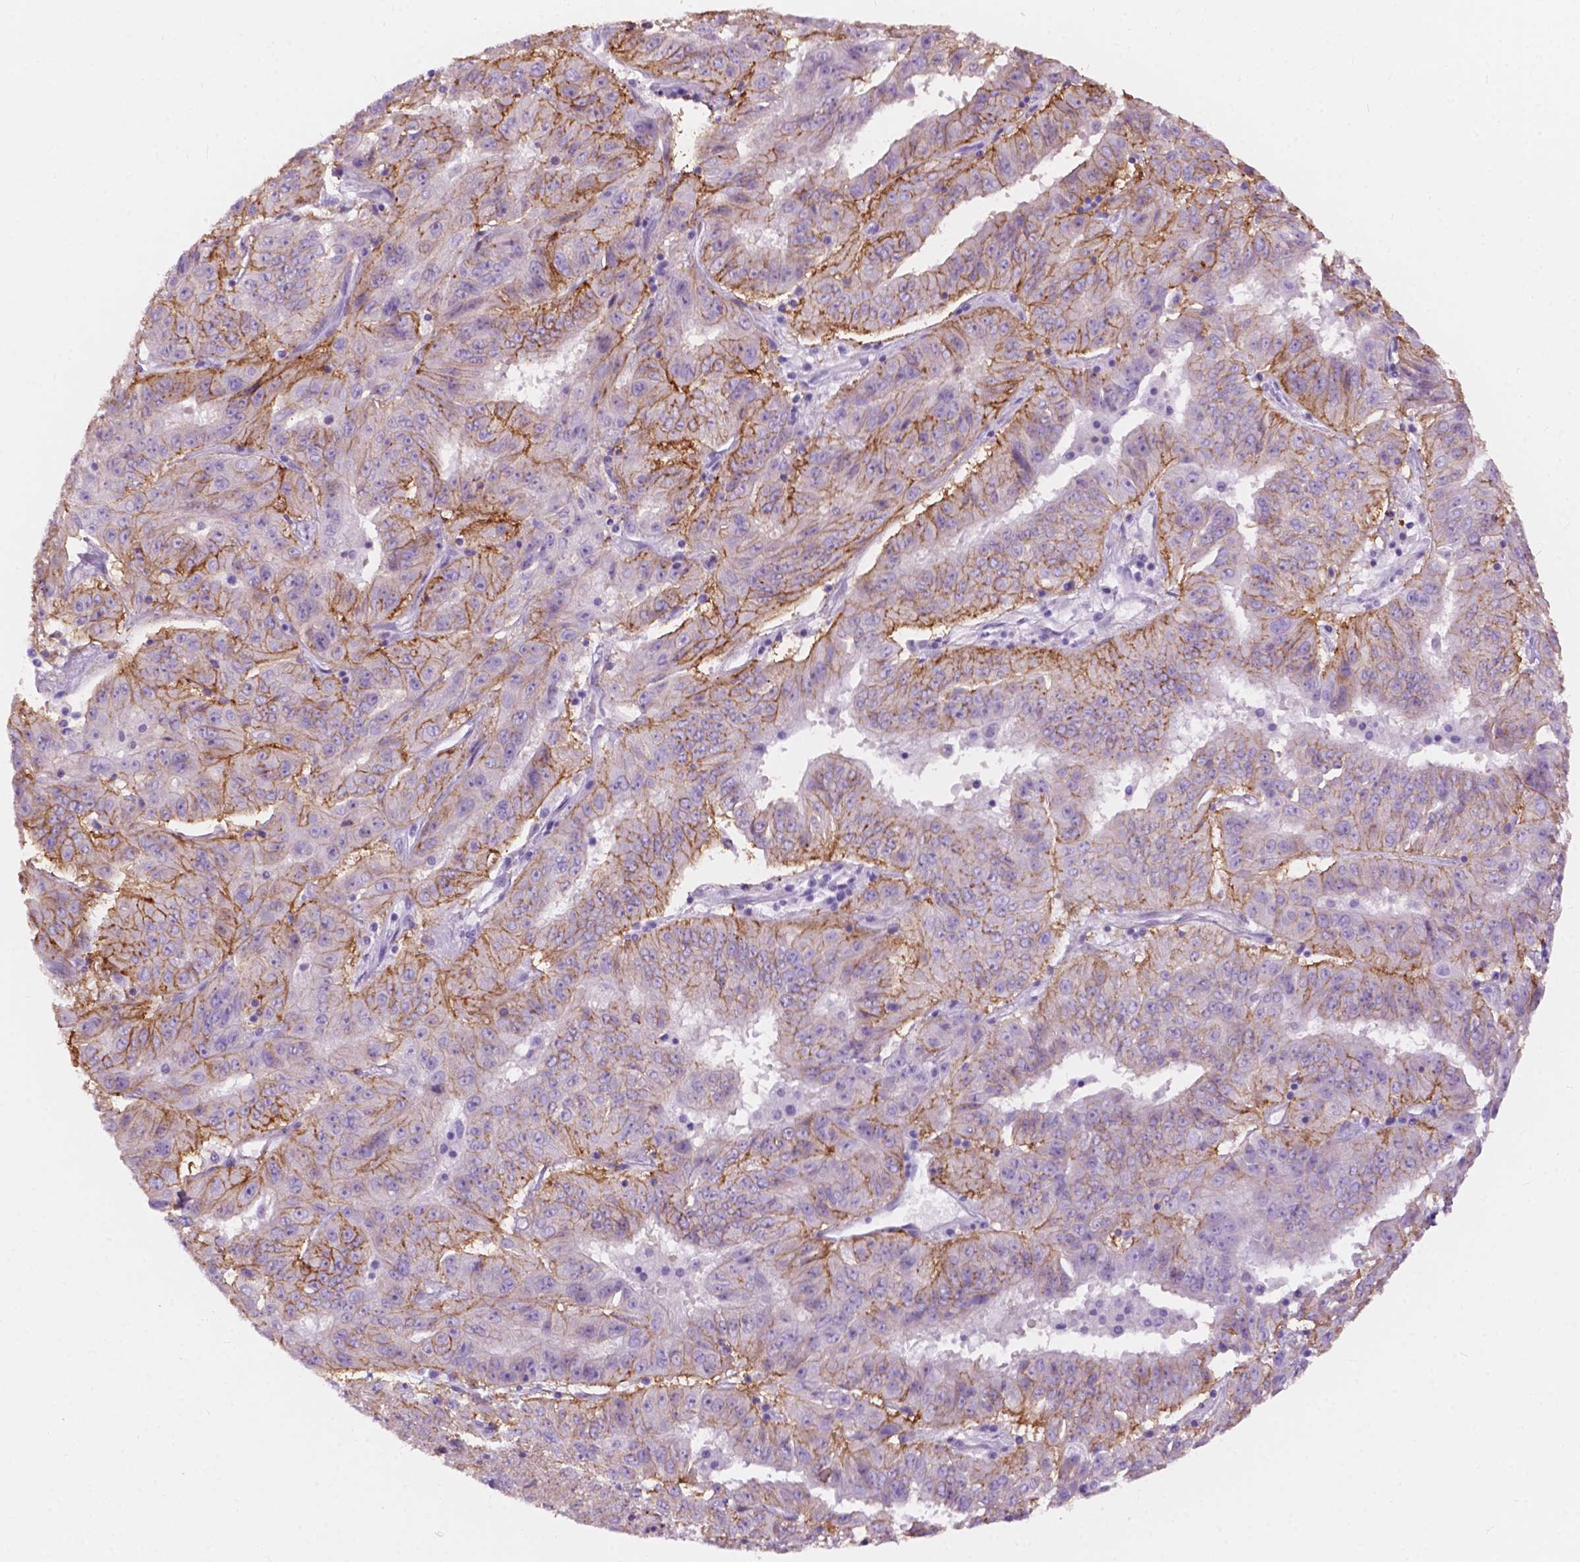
{"staining": {"intensity": "moderate", "quantity": "<25%", "location": "cytoplasmic/membranous"}, "tissue": "pancreatic cancer", "cell_type": "Tumor cells", "image_type": "cancer", "snomed": [{"axis": "morphology", "description": "Adenocarcinoma, NOS"}, {"axis": "topography", "description": "Pancreas"}], "caption": "Tumor cells demonstrate moderate cytoplasmic/membranous expression in approximately <25% of cells in pancreatic cancer (adenocarcinoma). The staining was performed using DAB to visualize the protein expression in brown, while the nuclei were stained in blue with hematoxylin (Magnification: 20x).", "gene": "FXYD2", "patient": {"sex": "male", "age": 63}}